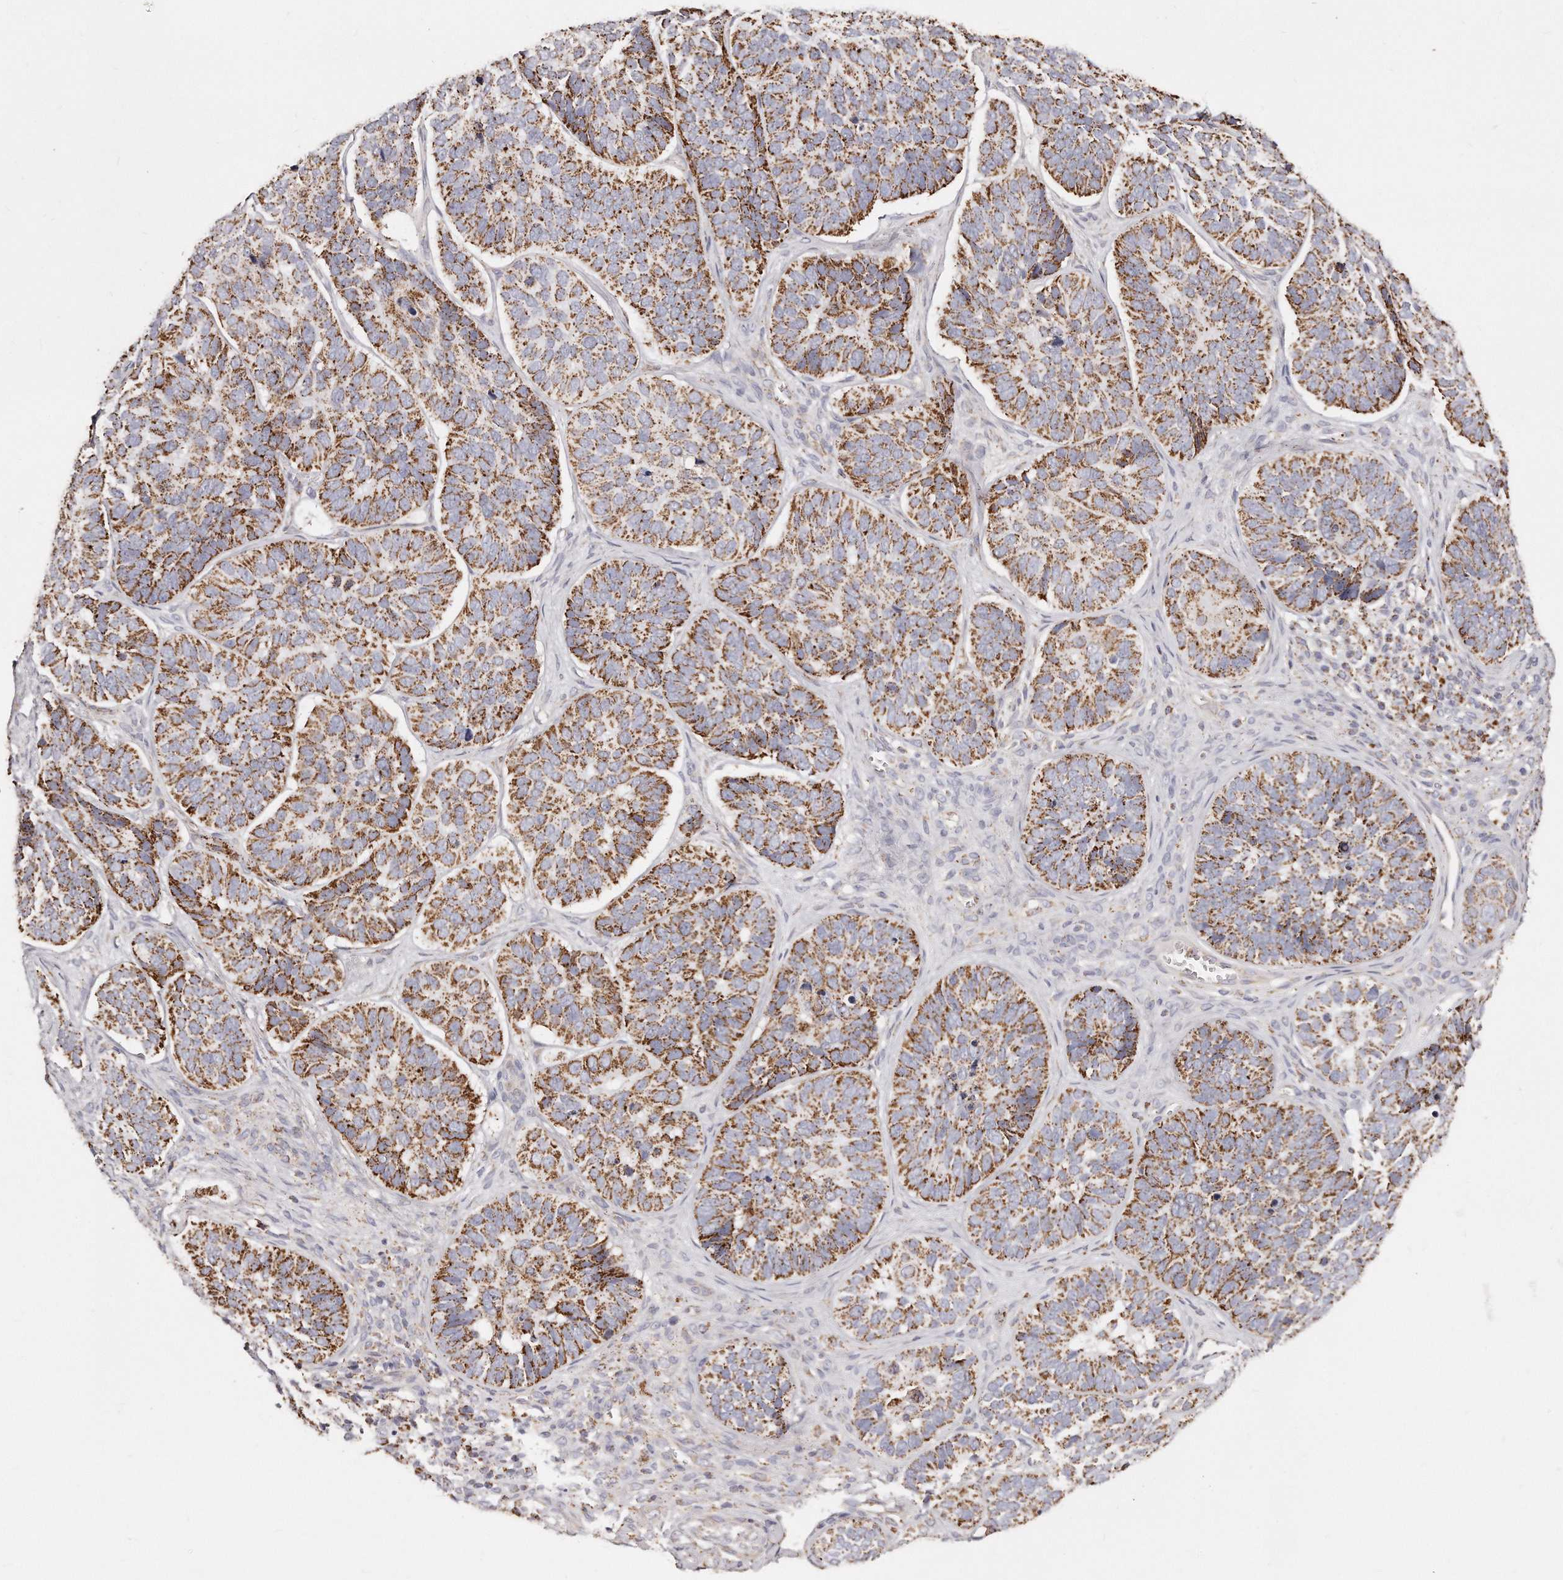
{"staining": {"intensity": "moderate", "quantity": ">75%", "location": "cytoplasmic/membranous"}, "tissue": "skin cancer", "cell_type": "Tumor cells", "image_type": "cancer", "snomed": [{"axis": "morphology", "description": "Basal cell carcinoma"}, {"axis": "topography", "description": "Skin"}], "caption": "Protein staining of skin cancer tissue reveals moderate cytoplasmic/membranous staining in about >75% of tumor cells.", "gene": "RTKN", "patient": {"sex": "male", "age": 62}}